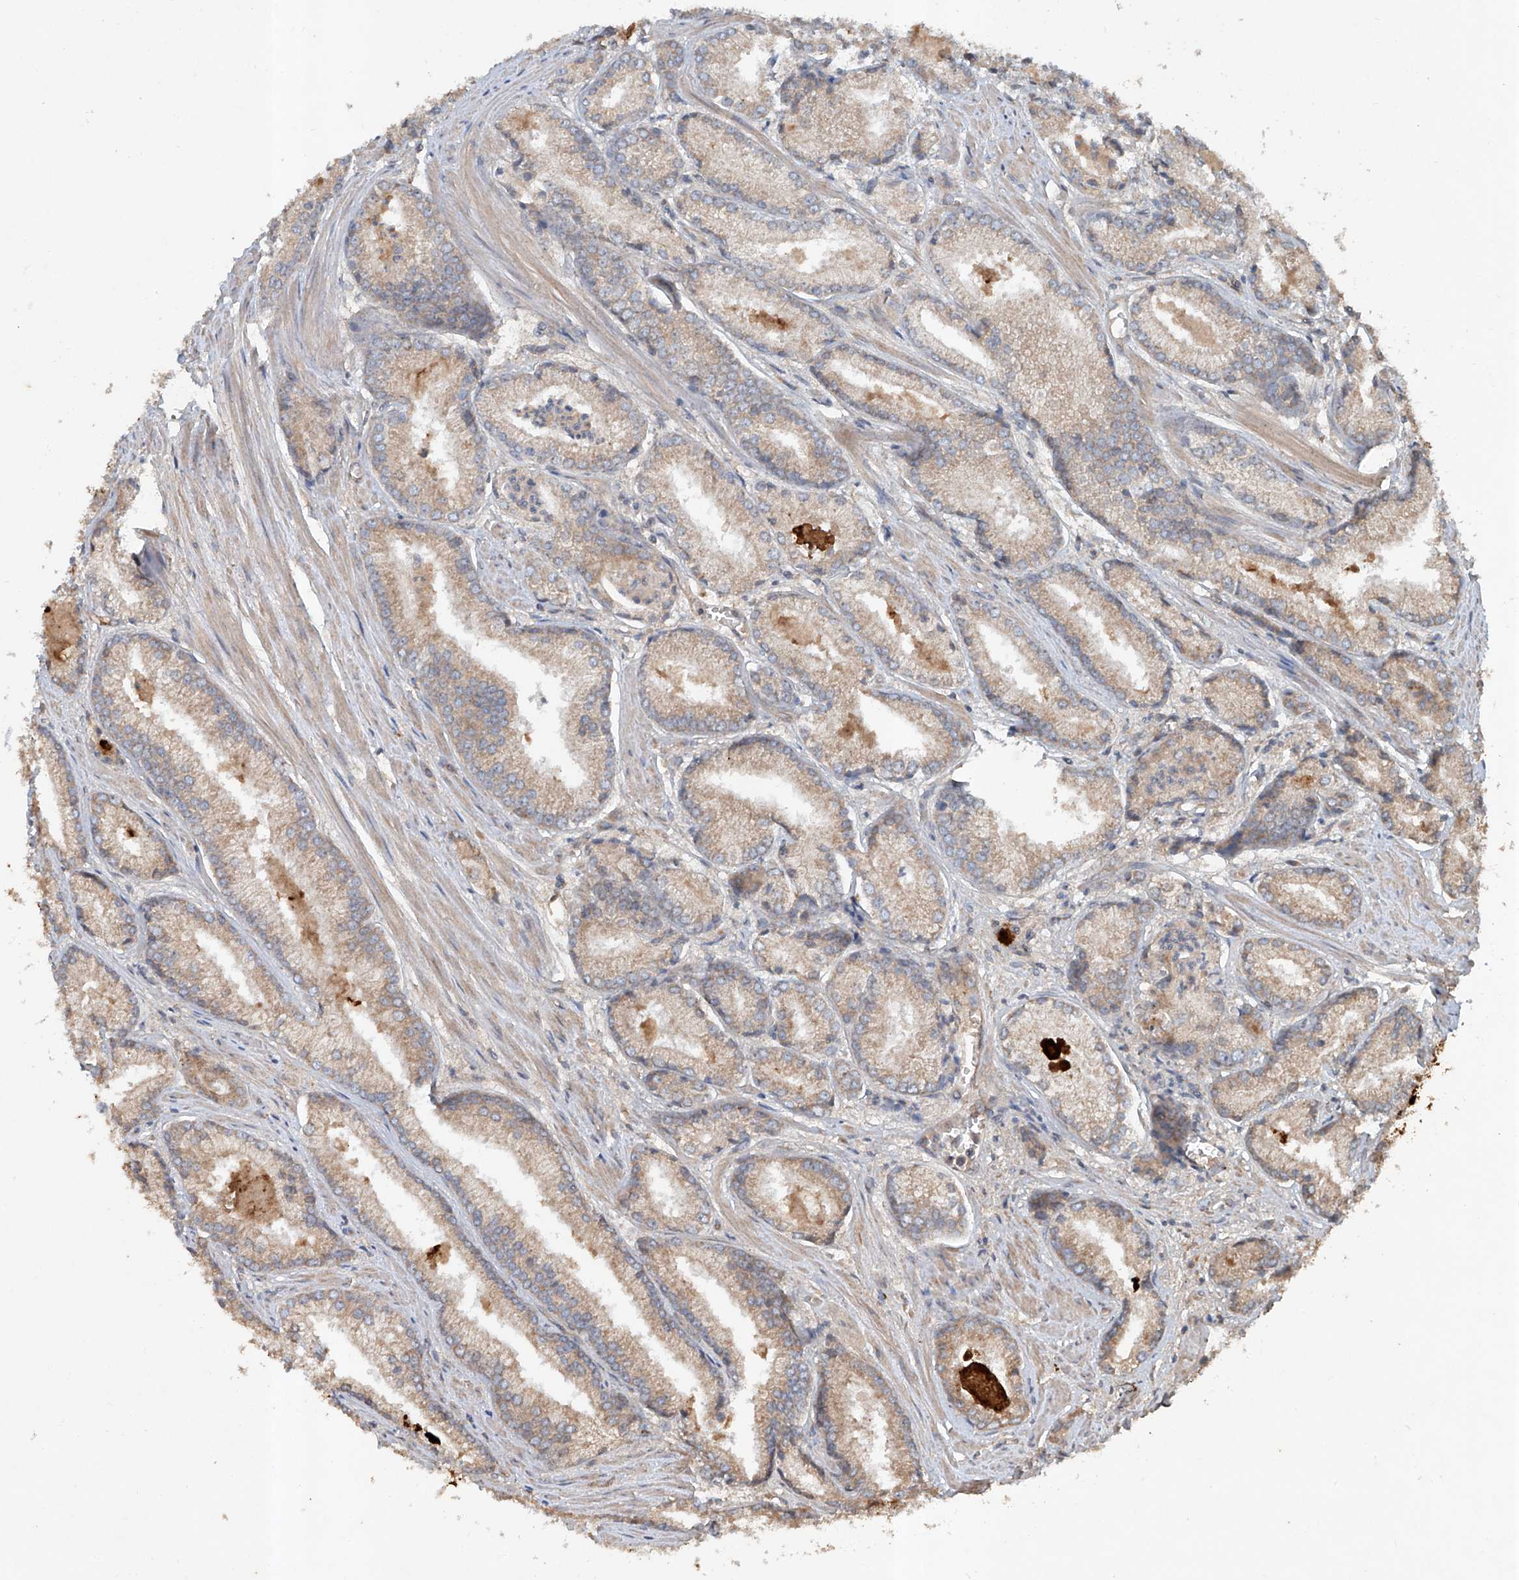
{"staining": {"intensity": "weak", "quantity": ">75%", "location": "cytoplasmic/membranous"}, "tissue": "prostate cancer", "cell_type": "Tumor cells", "image_type": "cancer", "snomed": [{"axis": "morphology", "description": "Adenocarcinoma, Low grade"}, {"axis": "topography", "description": "Prostate"}], "caption": "About >75% of tumor cells in adenocarcinoma (low-grade) (prostate) reveal weak cytoplasmic/membranous protein positivity as visualized by brown immunohistochemical staining.", "gene": "ADAM23", "patient": {"sex": "male", "age": 54}}